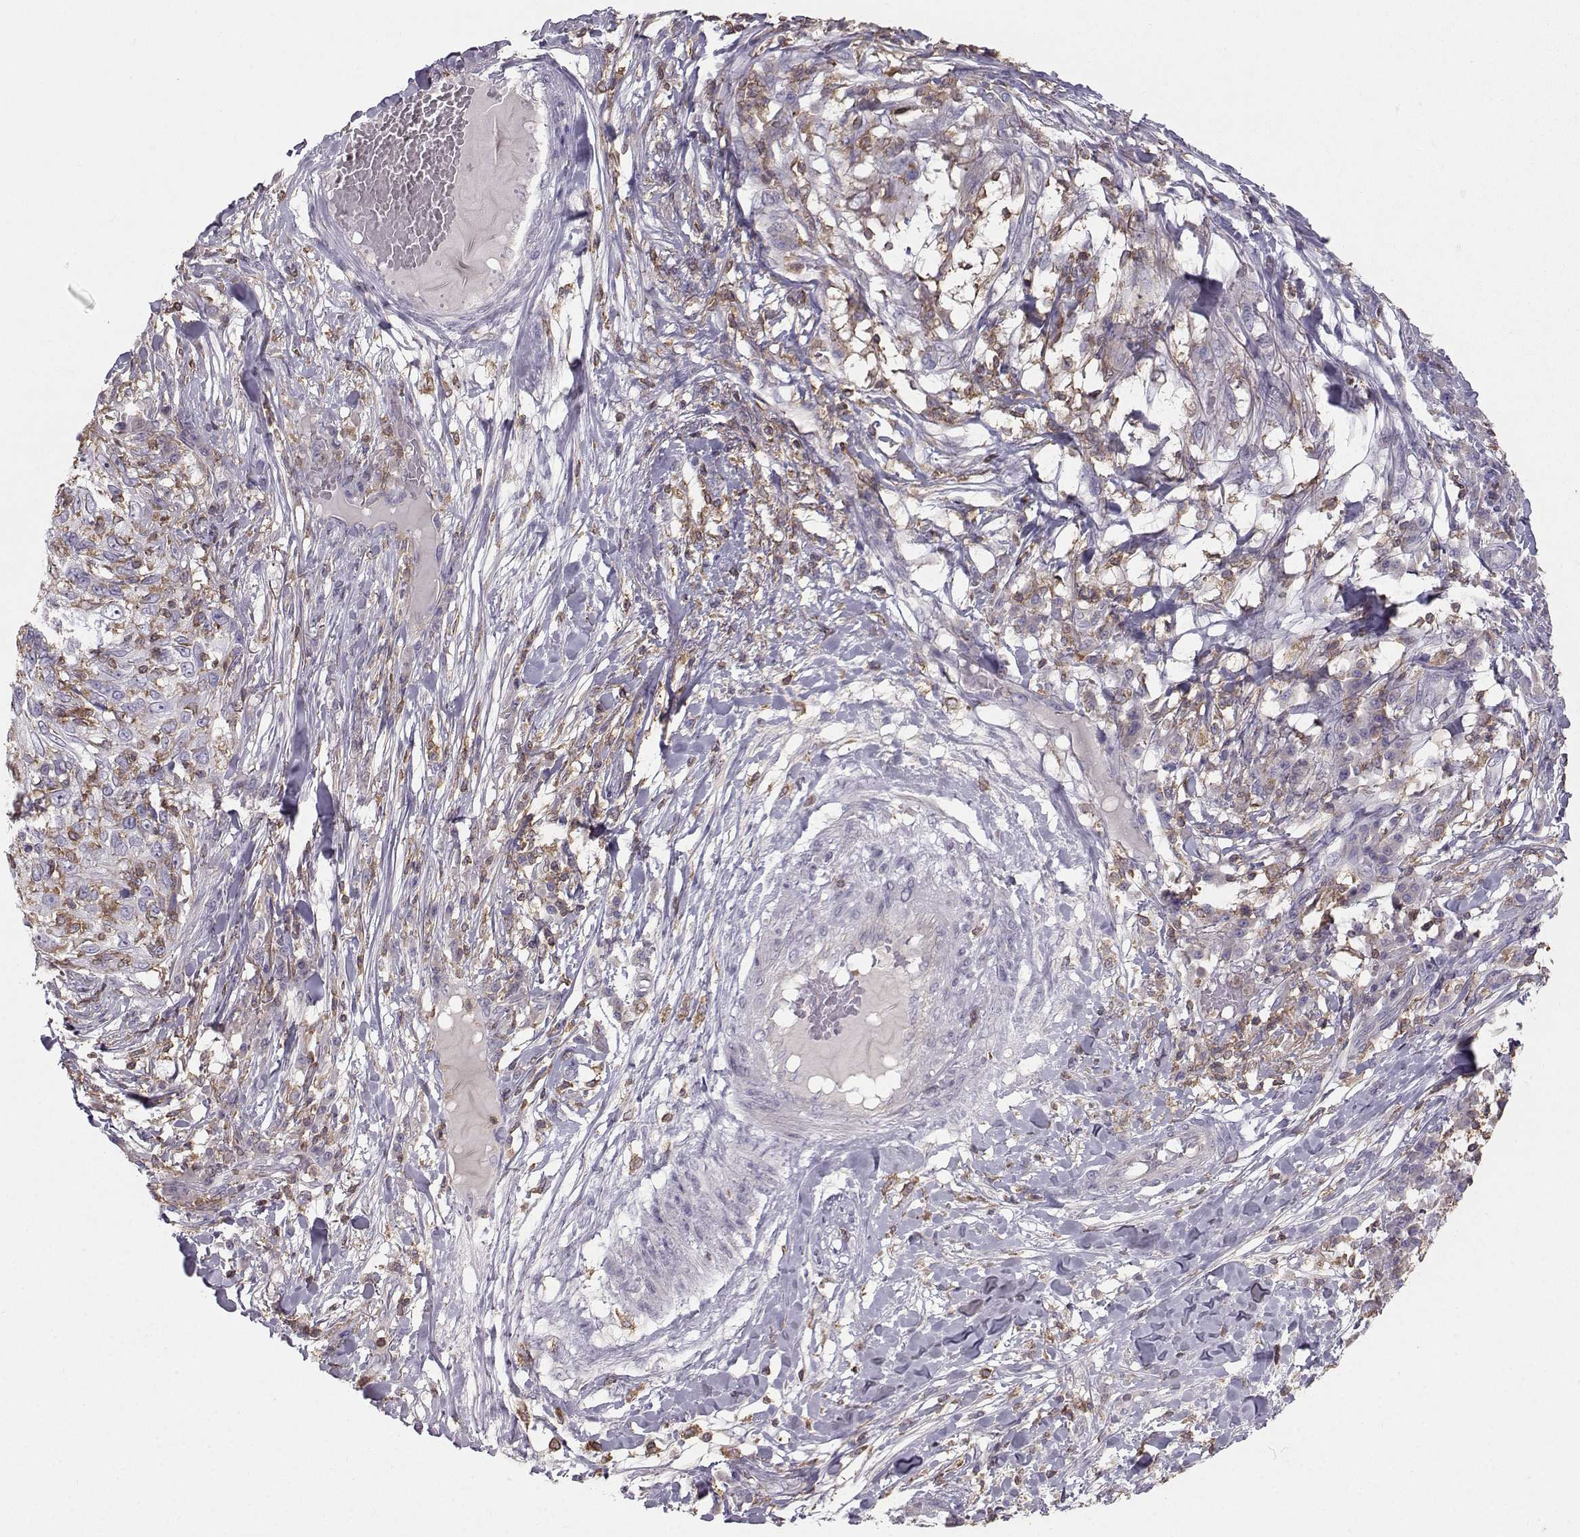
{"staining": {"intensity": "negative", "quantity": "none", "location": "none"}, "tissue": "skin cancer", "cell_type": "Tumor cells", "image_type": "cancer", "snomed": [{"axis": "morphology", "description": "Squamous cell carcinoma, NOS"}, {"axis": "topography", "description": "Skin"}], "caption": "Tumor cells show no significant positivity in skin cancer (squamous cell carcinoma).", "gene": "ZBTB32", "patient": {"sex": "male", "age": 92}}